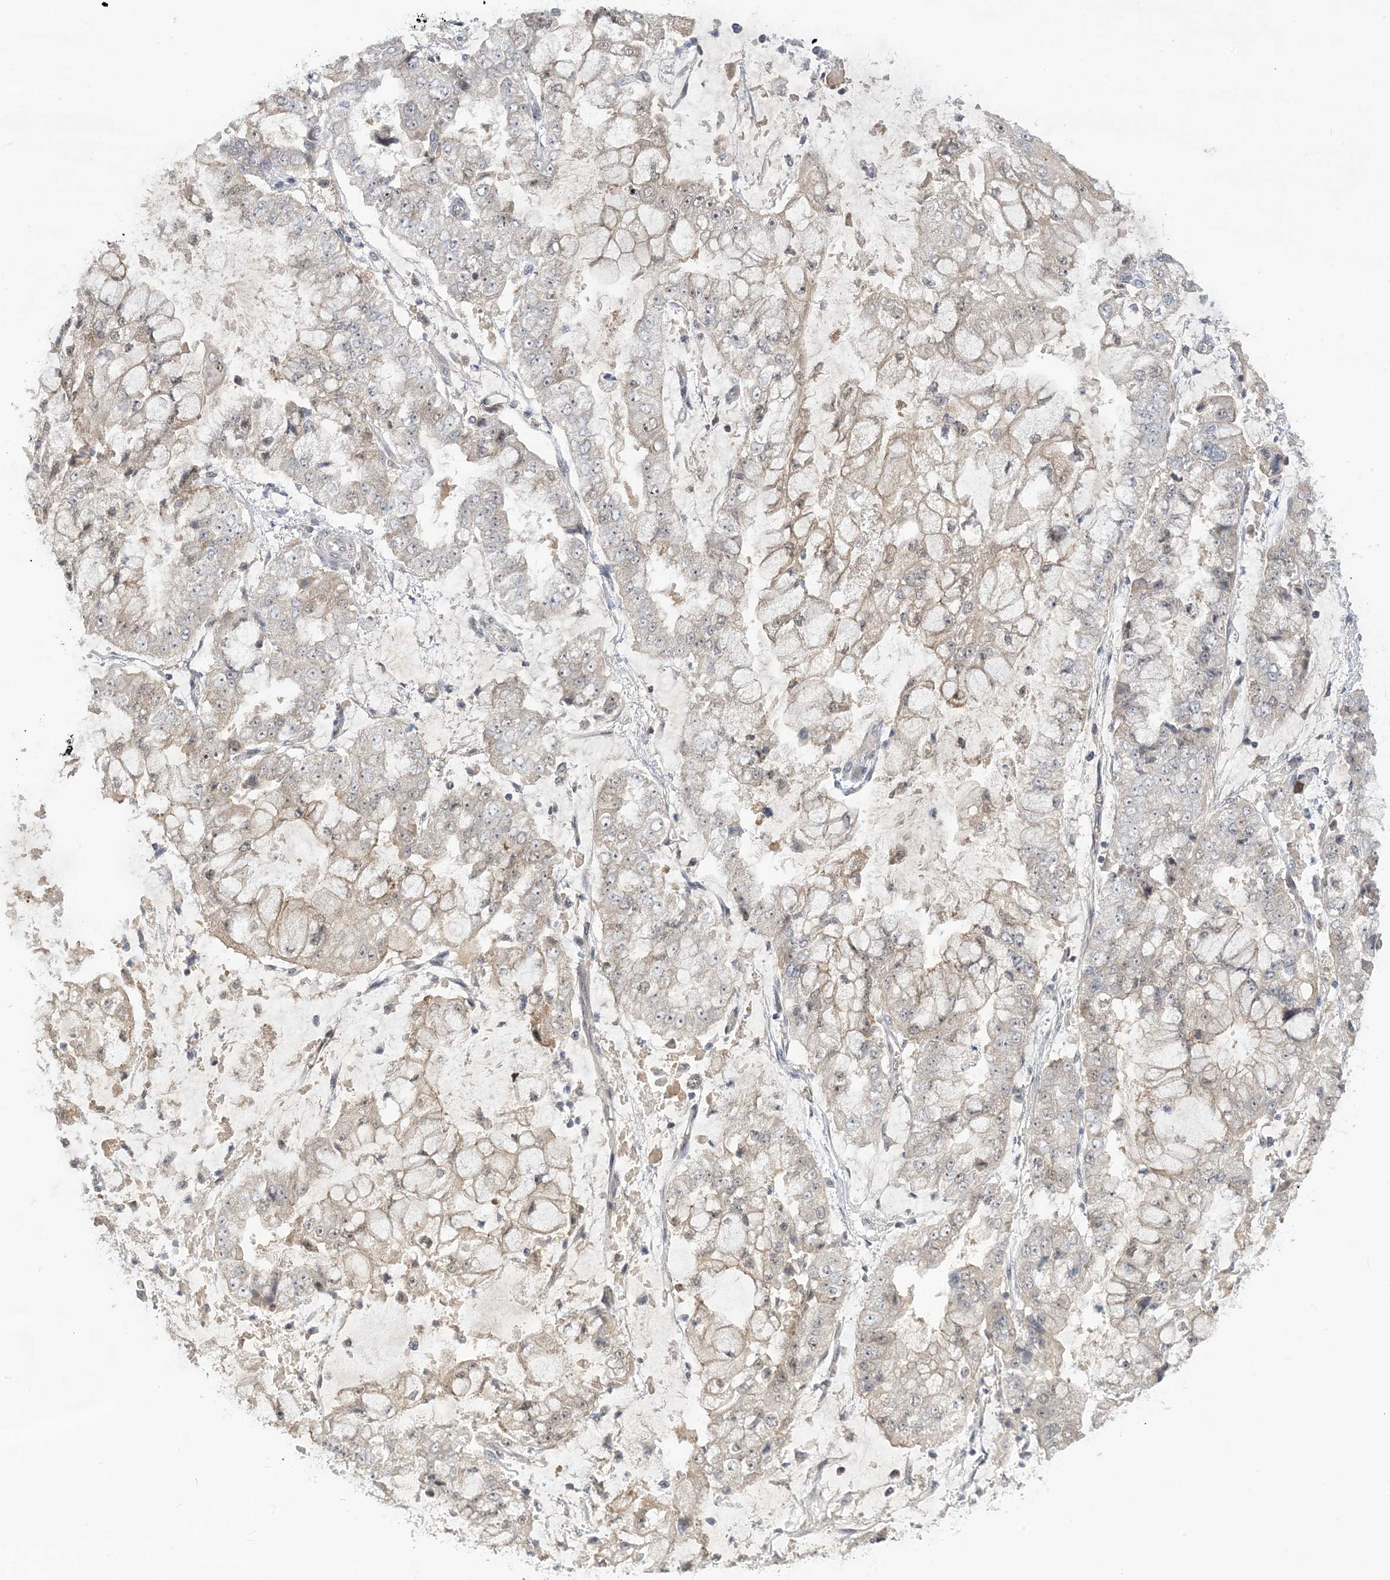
{"staining": {"intensity": "weak", "quantity": "<25%", "location": "cytoplasmic/membranous"}, "tissue": "stomach cancer", "cell_type": "Tumor cells", "image_type": "cancer", "snomed": [{"axis": "morphology", "description": "Adenocarcinoma, NOS"}, {"axis": "topography", "description": "Stomach"}], "caption": "The immunohistochemistry (IHC) micrograph has no significant staining in tumor cells of adenocarcinoma (stomach) tissue. (Brightfield microscopy of DAB immunohistochemistry at high magnification).", "gene": "UBE2E1", "patient": {"sex": "male", "age": 76}}